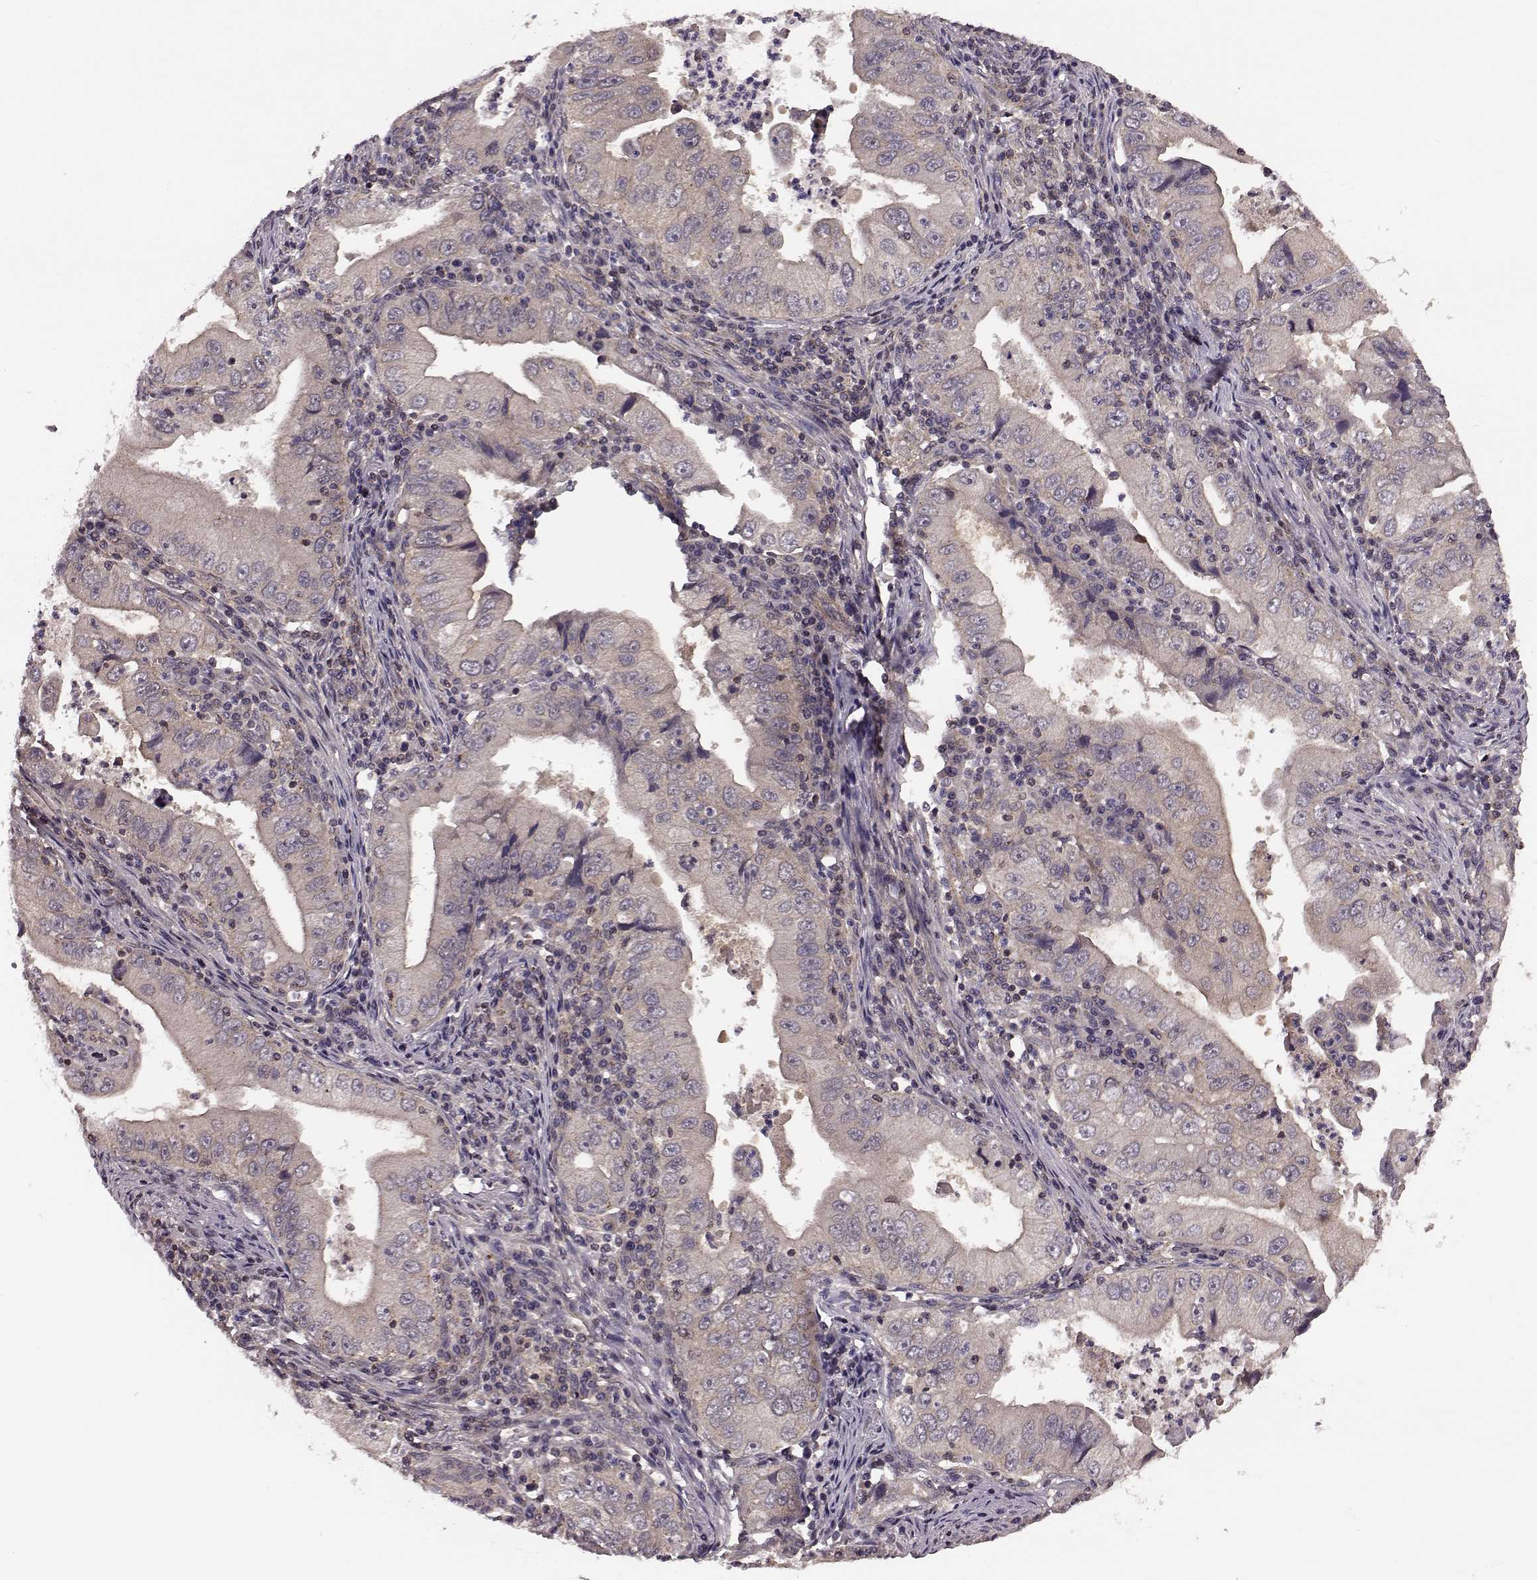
{"staining": {"intensity": "moderate", "quantity": ">75%", "location": "cytoplasmic/membranous"}, "tissue": "stomach cancer", "cell_type": "Tumor cells", "image_type": "cancer", "snomed": [{"axis": "morphology", "description": "Adenocarcinoma, NOS"}, {"axis": "topography", "description": "Stomach"}], "caption": "Stomach cancer (adenocarcinoma) stained for a protein exhibits moderate cytoplasmic/membranous positivity in tumor cells.", "gene": "FNIP2", "patient": {"sex": "male", "age": 76}}